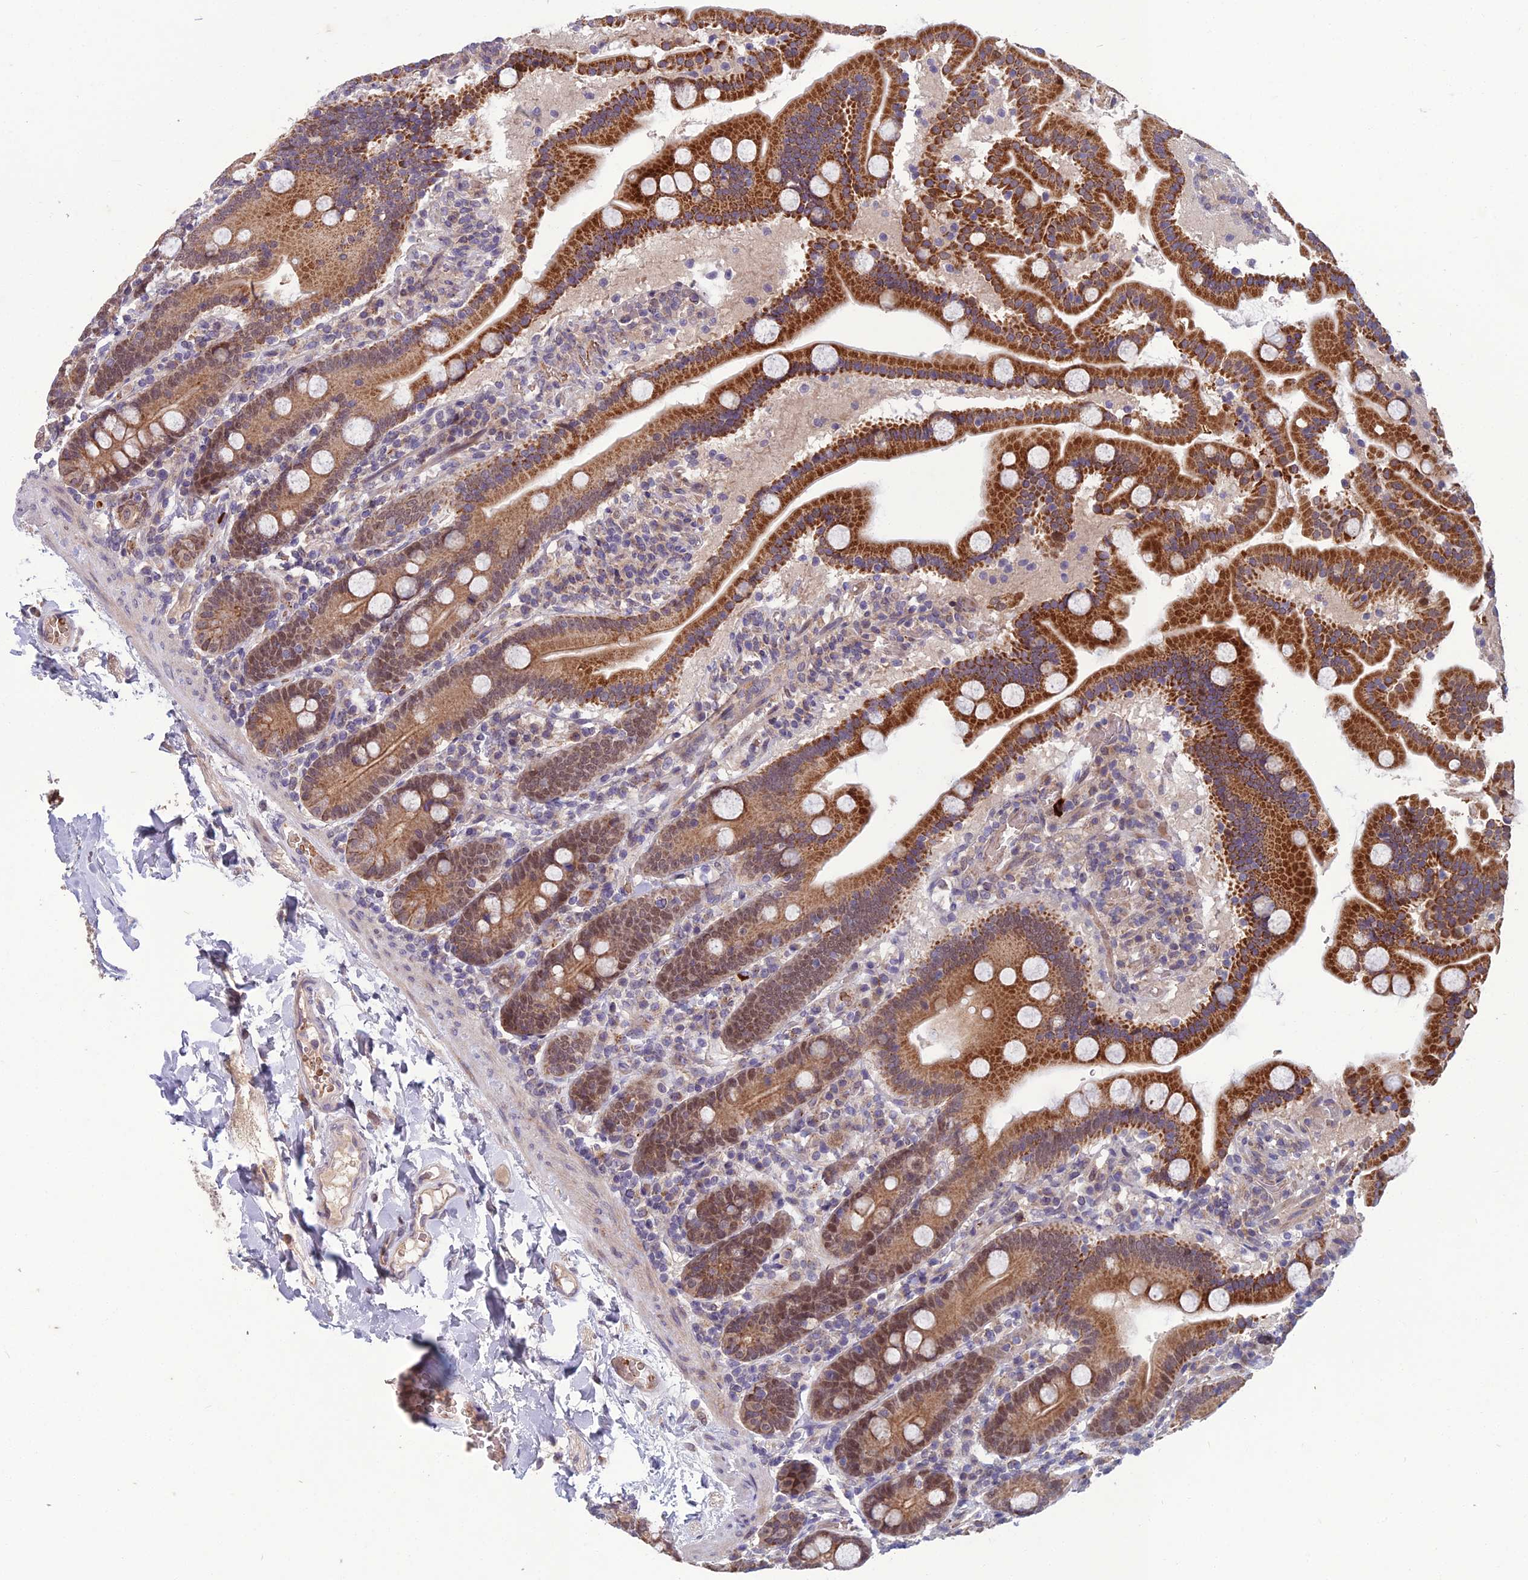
{"staining": {"intensity": "strong", "quantity": "25%-75%", "location": "cytoplasmic/membranous,nuclear"}, "tissue": "duodenum", "cell_type": "Glandular cells", "image_type": "normal", "snomed": [{"axis": "morphology", "description": "Normal tissue, NOS"}, {"axis": "topography", "description": "Duodenum"}], "caption": "This is a photomicrograph of immunohistochemistry staining of unremarkable duodenum, which shows strong positivity in the cytoplasmic/membranous,nuclear of glandular cells.", "gene": "GIPC1", "patient": {"sex": "male", "age": 55}}